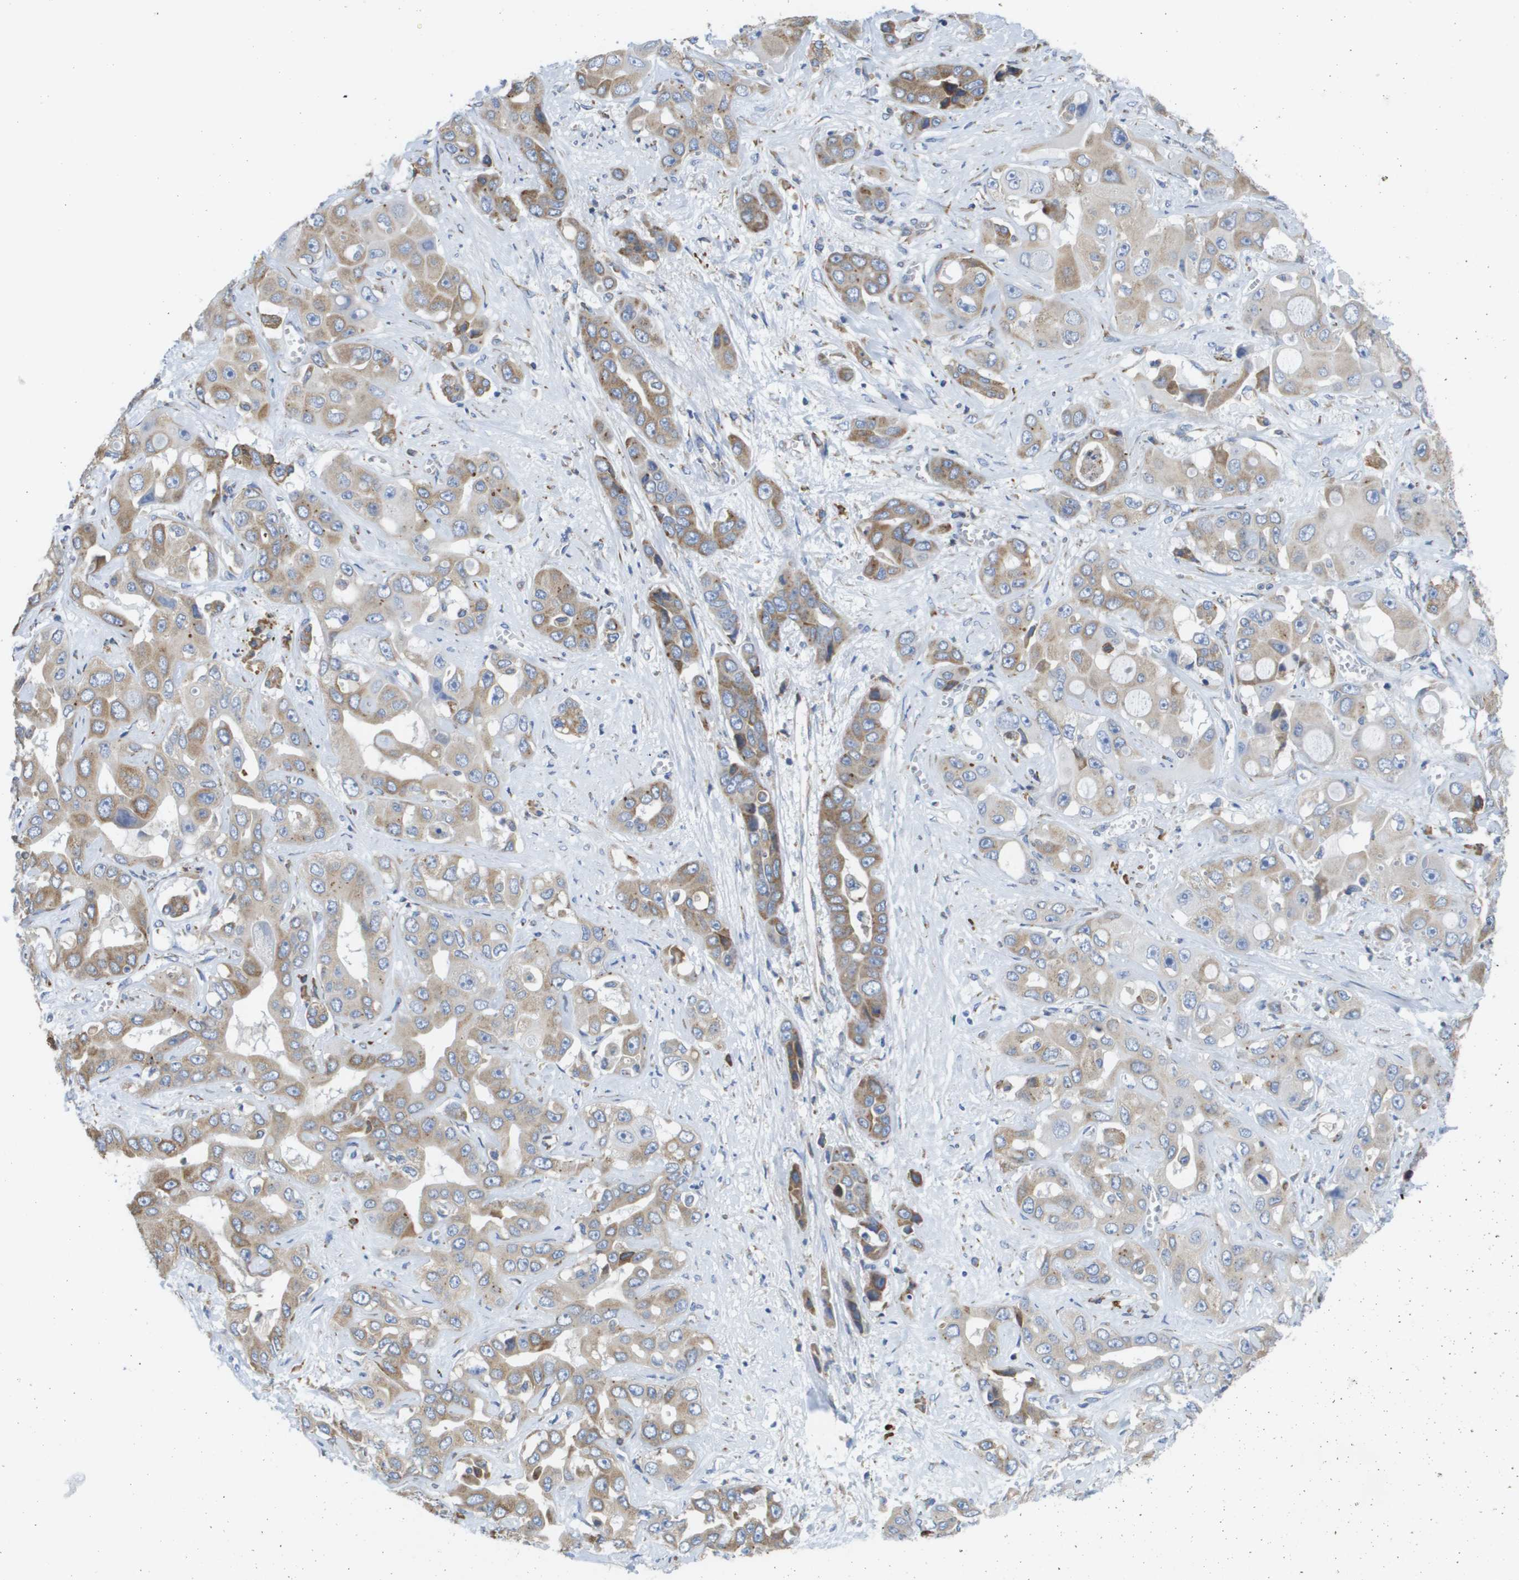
{"staining": {"intensity": "weak", "quantity": ">75%", "location": "cytoplasmic/membranous"}, "tissue": "liver cancer", "cell_type": "Tumor cells", "image_type": "cancer", "snomed": [{"axis": "morphology", "description": "Cholangiocarcinoma"}, {"axis": "topography", "description": "Liver"}], "caption": "Liver cancer stained for a protein (brown) displays weak cytoplasmic/membranous positive positivity in about >75% of tumor cells.", "gene": "SDR42E1", "patient": {"sex": "female", "age": 52}}